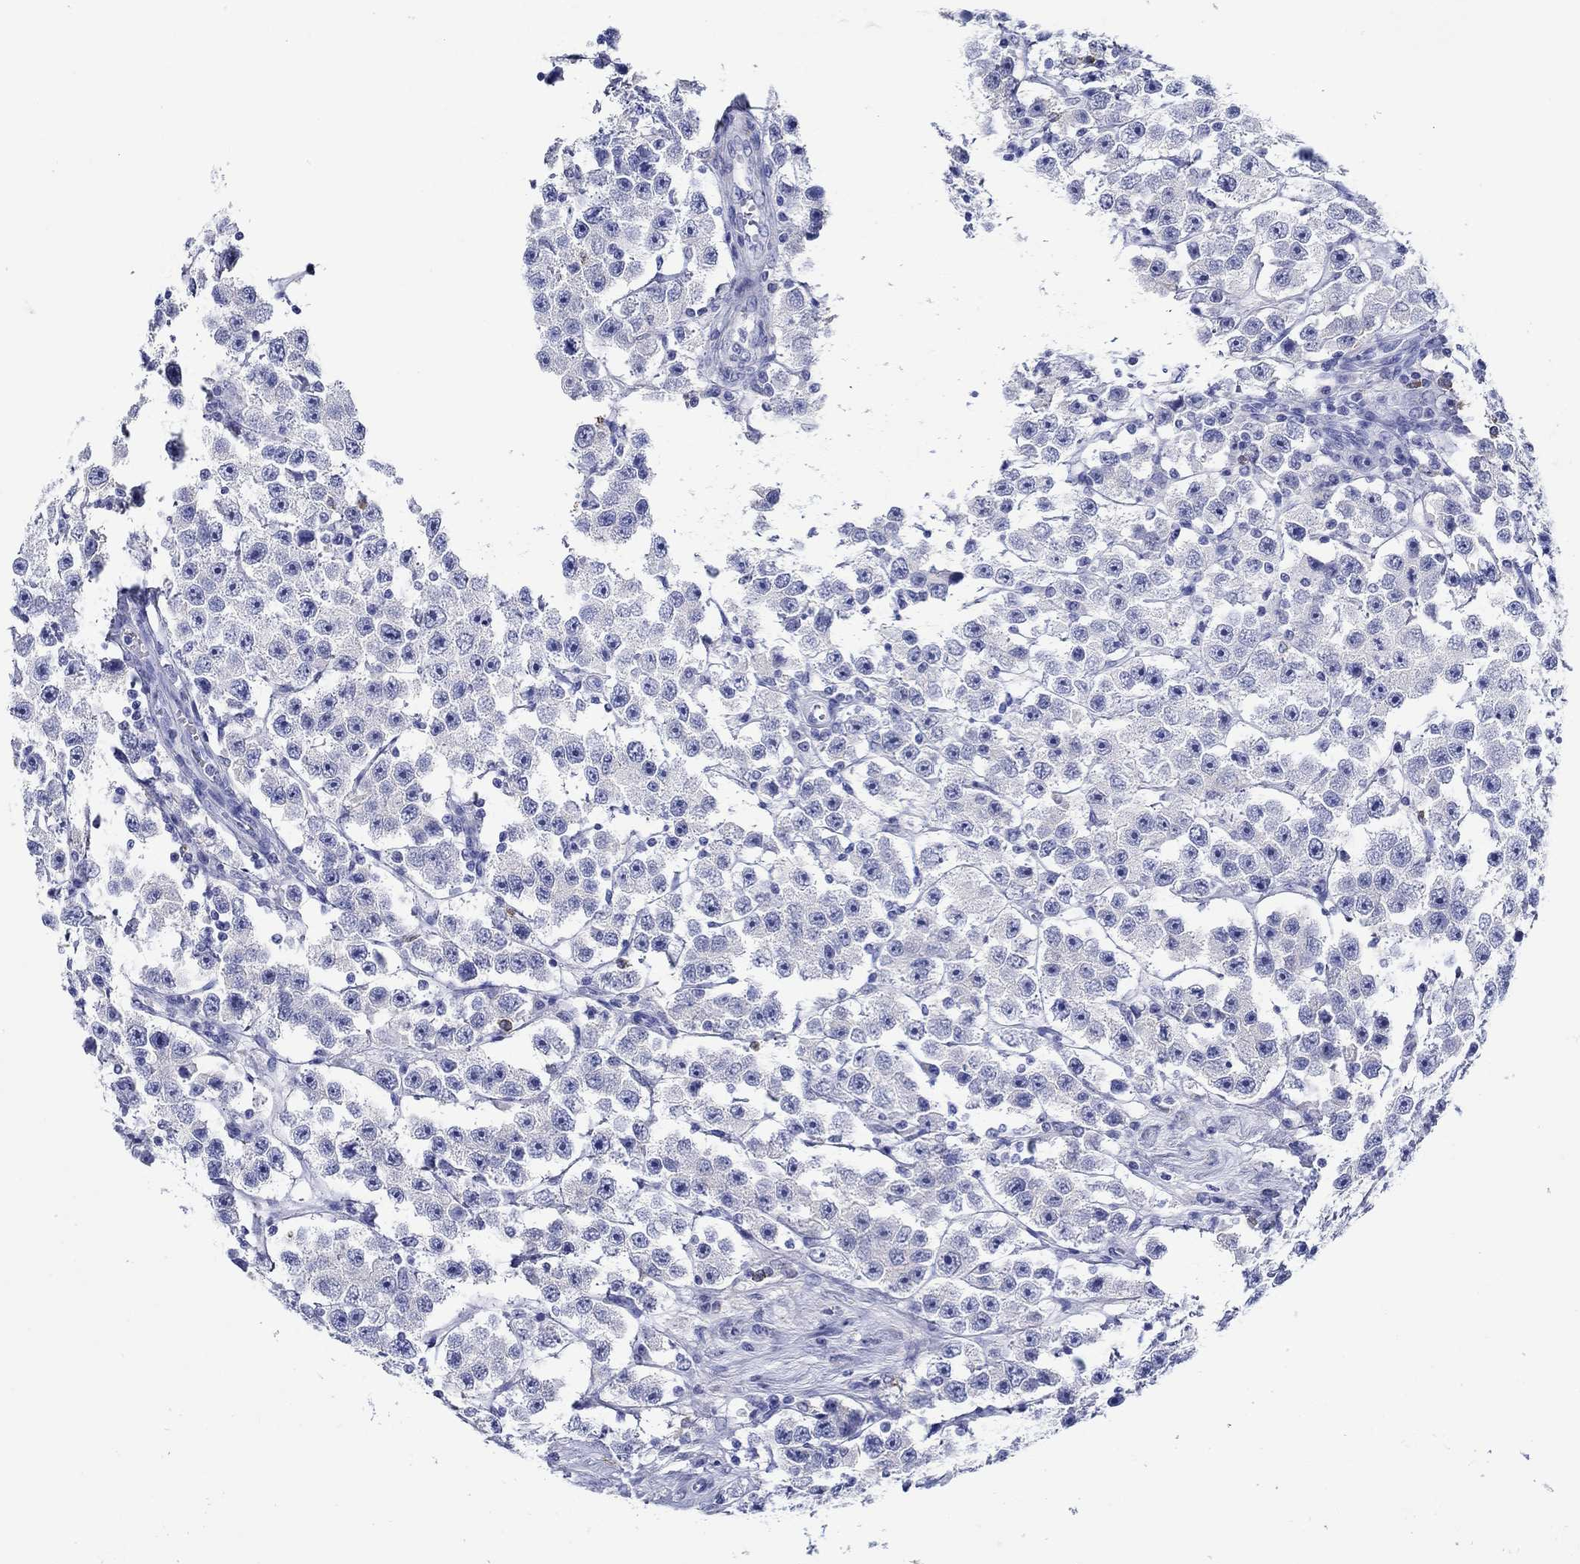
{"staining": {"intensity": "negative", "quantity": "none", "location": "none"}, "tissue": "testis cancer", "cell_type": "Tumor cells", "image_type": "cancer", "snomed": [{"axis": "morphology", "description": "Seminoma, NOS"}, {"axis": "topography", "description": "Testis"}], "caption": "IHC photomicrograph of neoplastic tissue: testis cancer stained with DAB (3,3'-diaminobenzidine) demonstrates no significant protein positivity in tumor cells.", "gene": "EPX", "patient": {"sex": "male", "age": 45}}